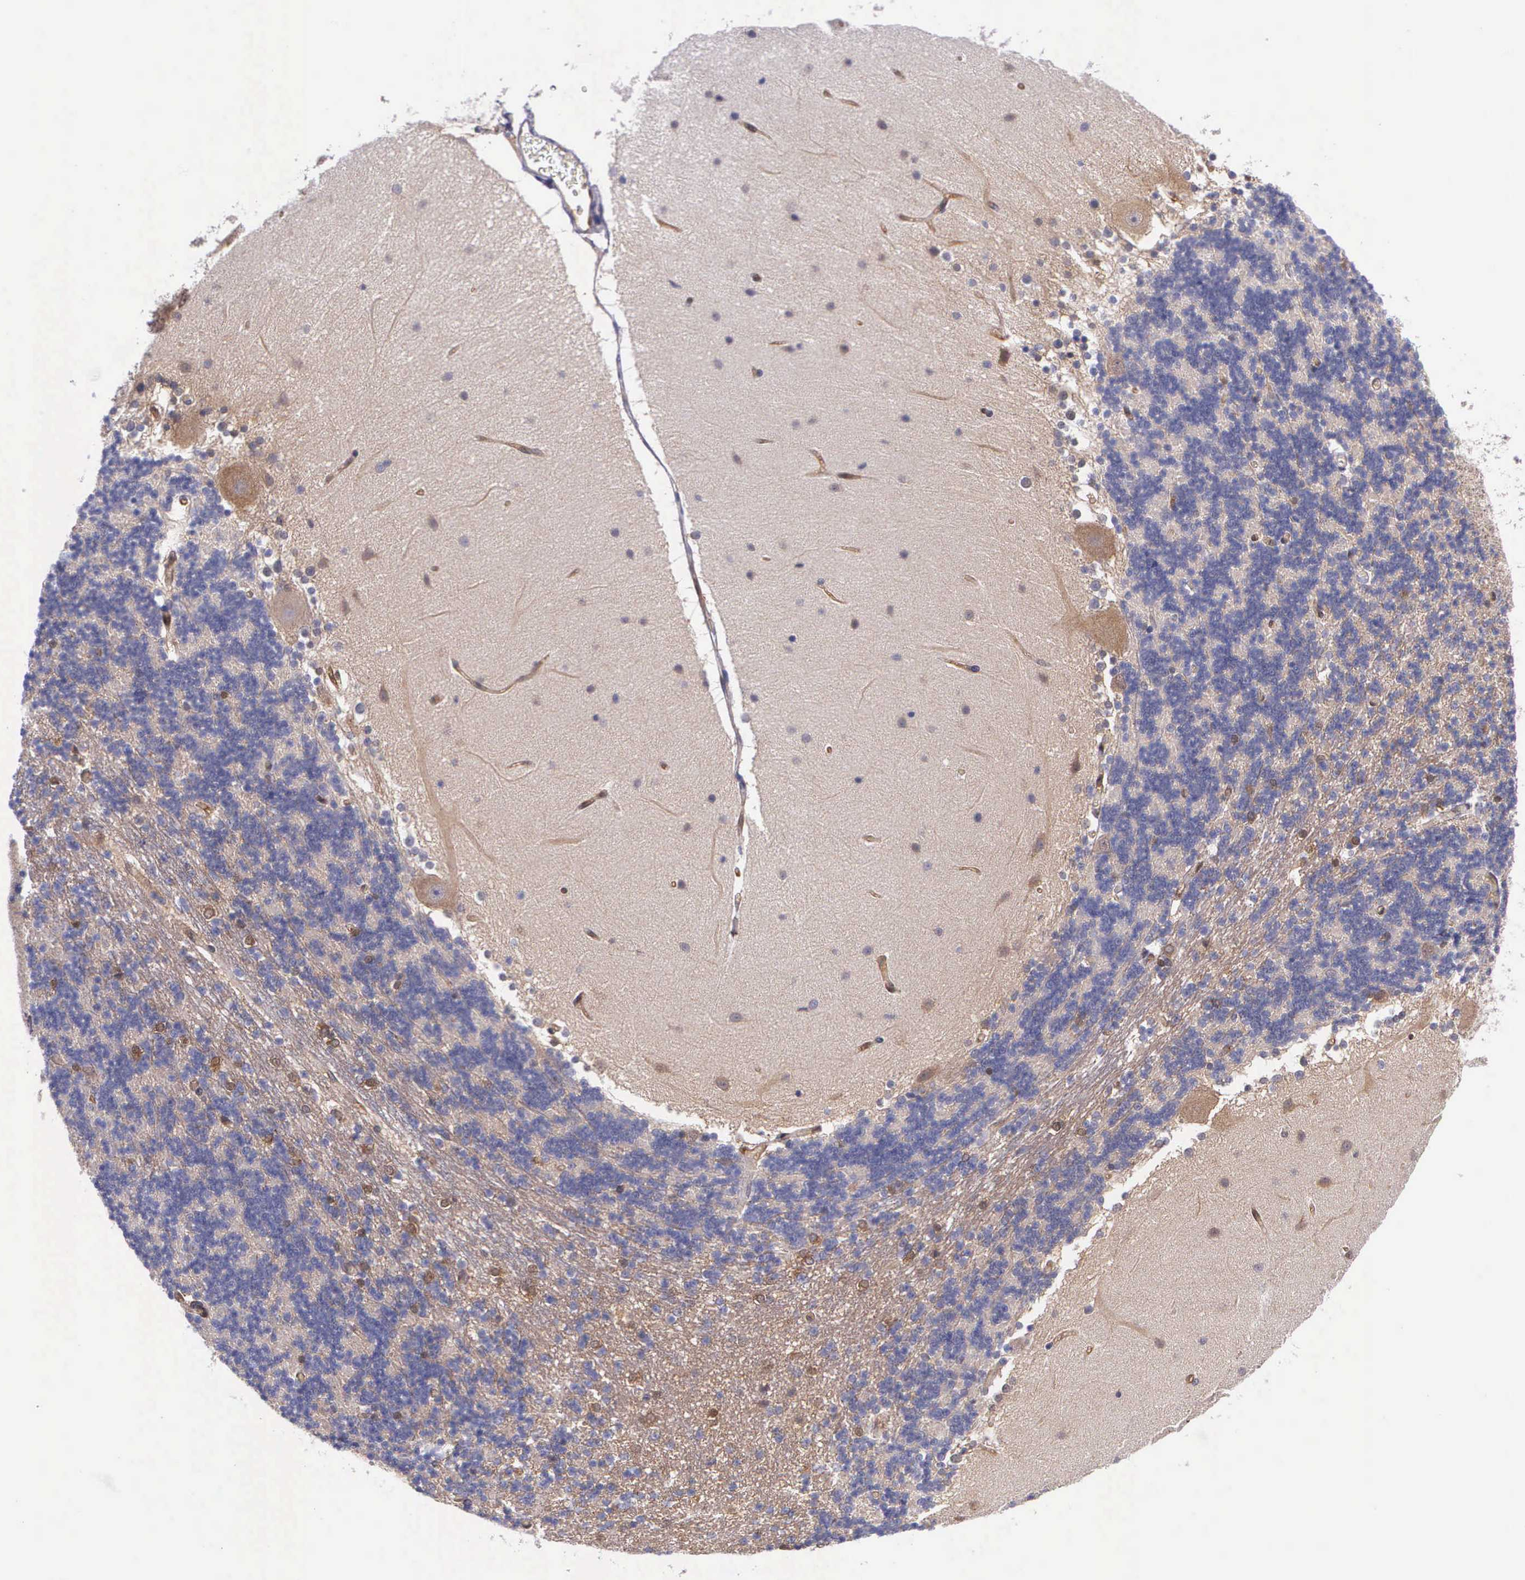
{"staining": {"intensity": "moderate", "quantity": "<25%", "location": "cytoplasmic/membranous,nuclear"}, "tissue": "cerebellum", "cell_type": "Cells in granular layer", "image_type": "normal", "snomed": [{"axis": "morphology", "description": "Normal tissue, NOS"}, {"axis": "topography", "description": "Cerebellum"}], "caption": "Immunohistochemistry (IHC) (DAB (3,3'-diaminobenzidine)) staining of normal cerebellum demonstrates moderate cytoplasmic/membranous,nuclear protein staining in about <25% of cells in granular layer.", "gene": "GMPR2", "patient": {"sex": "female", "age": 54}}